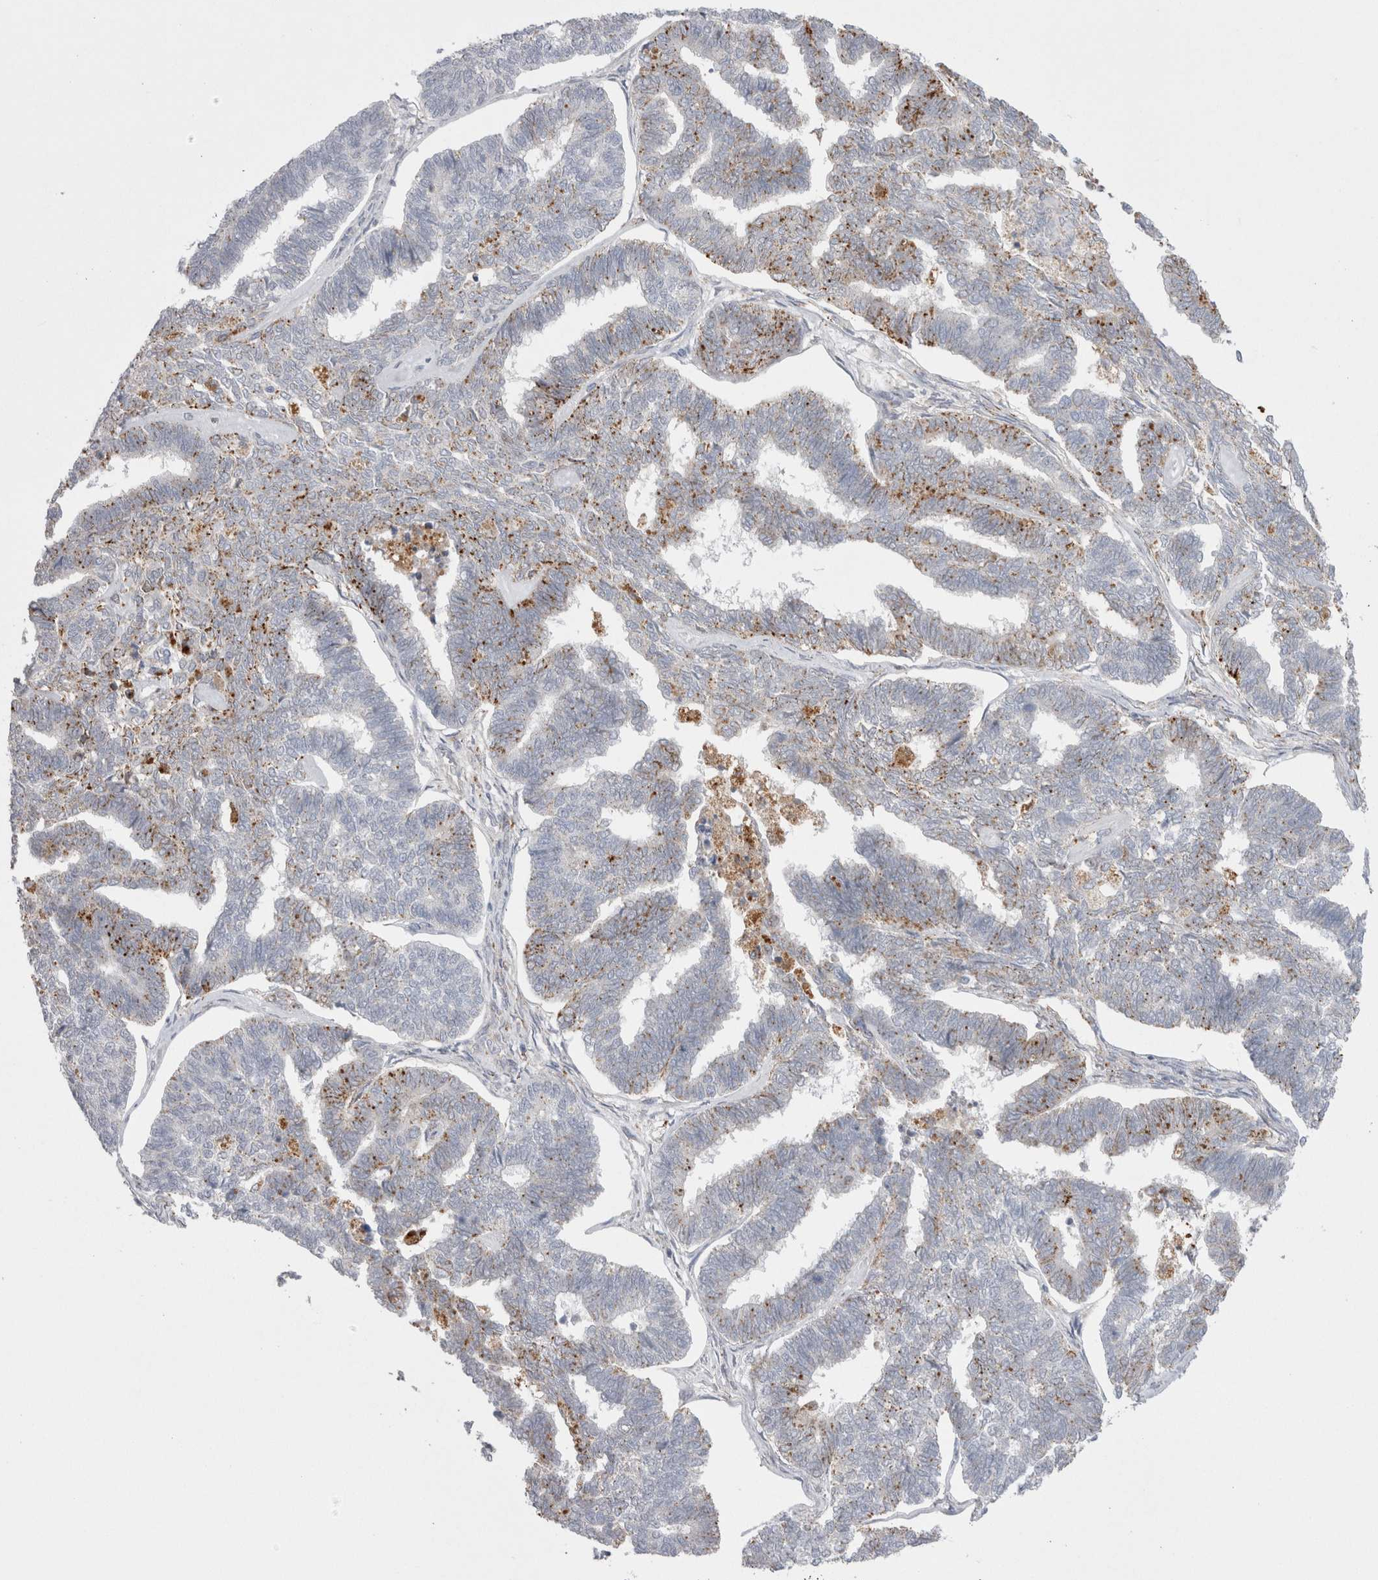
{"staining": {"intensity": "moderate", "quantity": "<25%", "location": "cytoplasmic/membranous"}, "tissue": "endometrial cancer", "cell_type": "Tumor cells", "image_type": "cancer", "snomed": [{"axis": "morphology", "description": "Adenocarcinoma, NOS"}, {"axis": "topography", "description": "Endometrium"}], "caption": "Approximately <25% of tumor cells in human endometrial adenocarcinoma reveal moderate cytoplasmic/membranous protein staining as visualized by brown immunohistochemical staining.", "gene": "EPDR1", "patient": {"sex": "female", "age": 70}}